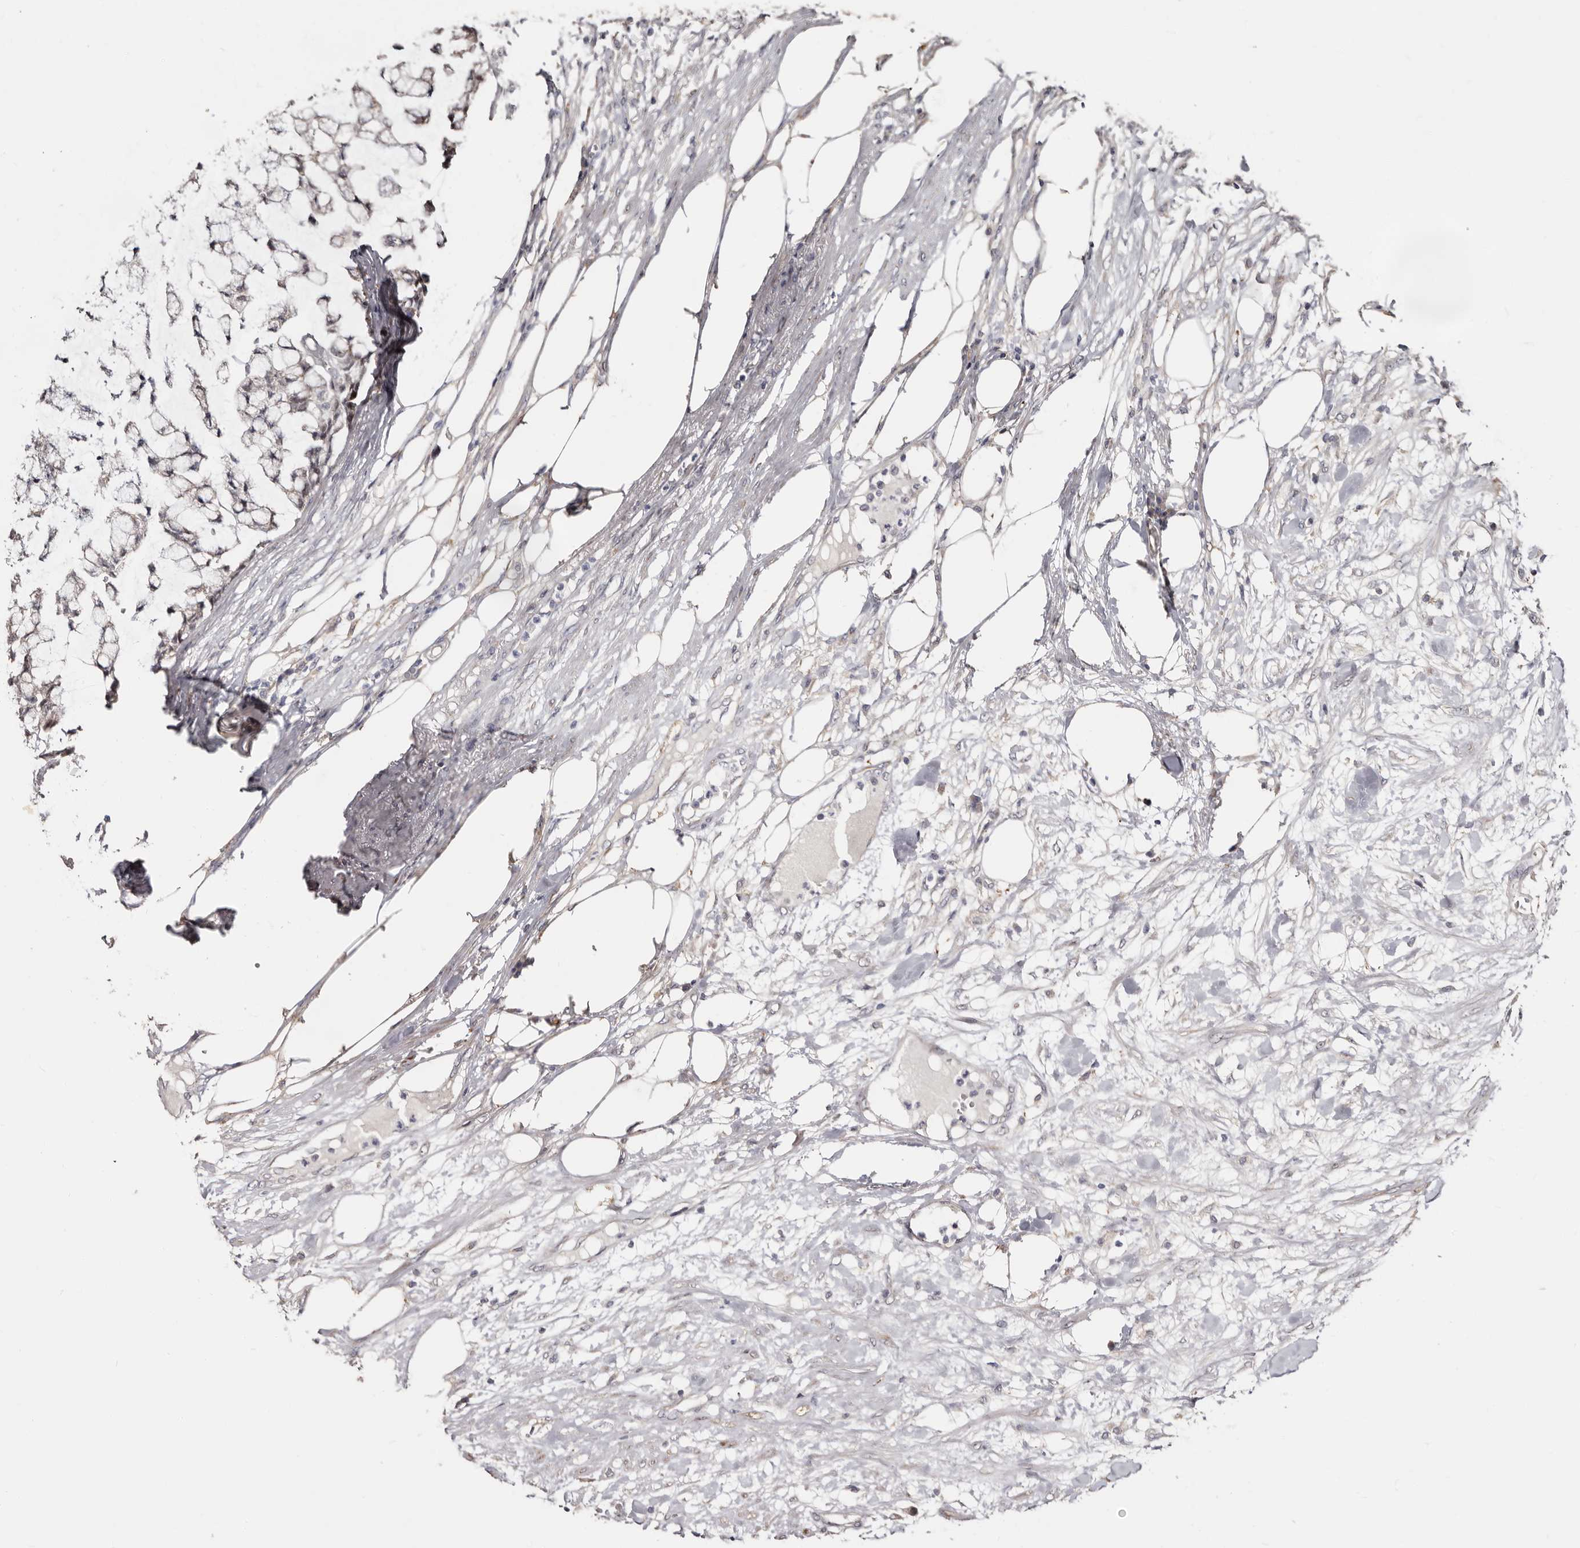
{"staining": {"intensity": "negative", "quantity": "none", "location": "none"}, "tissue": "colorectal cancer", "cell_type": "Tumor cells", "image_type": "cancer", "snomed": [{"axis": "morphology", "description": "Adenocarcinoma, NOS"}, {"axis": "topography", "description": "Colon"}], "caption": "Immunohistochemistry (IHC) of colorectal adenocarcinoma reveals no positivity in tumor cells.", "gene": "PTAFR", "patient": {"sex": "female", "age": 84}}